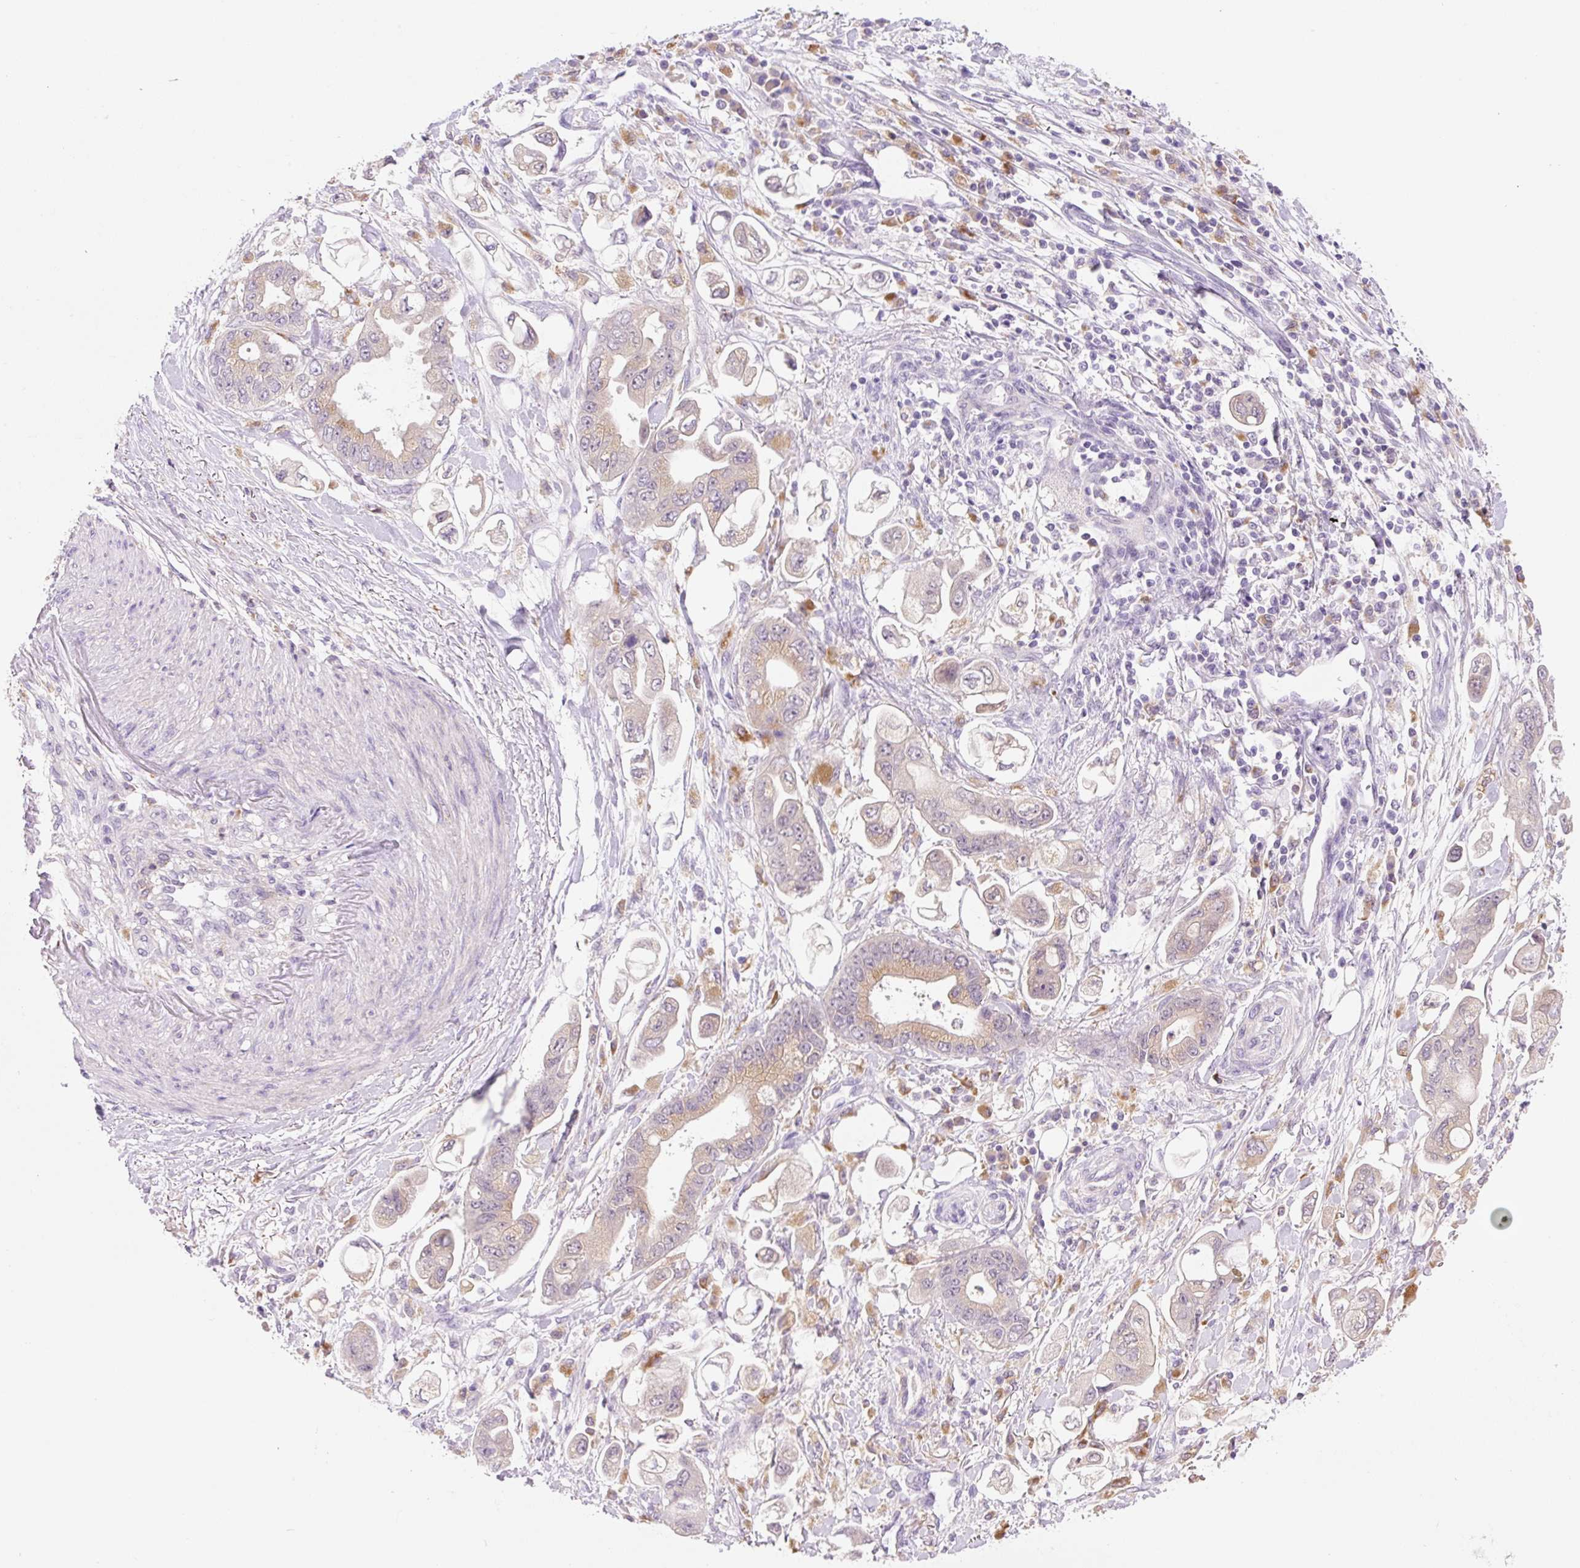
{"staining": {"intensity": "weak", "quantity": ">75%", "location": "cytoplasmic/membranous"}, "tissue": "stomach cancer", "cell_type": "Tumor cells", "image_type": "cancer", "snomed": [{"axis": "morphology", "description": "Adenocarcinoma, NOS"}, {"axis": "topography", "description": "Stomach"}], "caption": "An image showing weak cytoplasmic/membranous positivity in approximately >75% of tumor cells in stomach cancer, as visualized by brown immunohistochemical staining.", "gene": "CEBPZOS", "patient": {"sex": "male", "age": 62}}